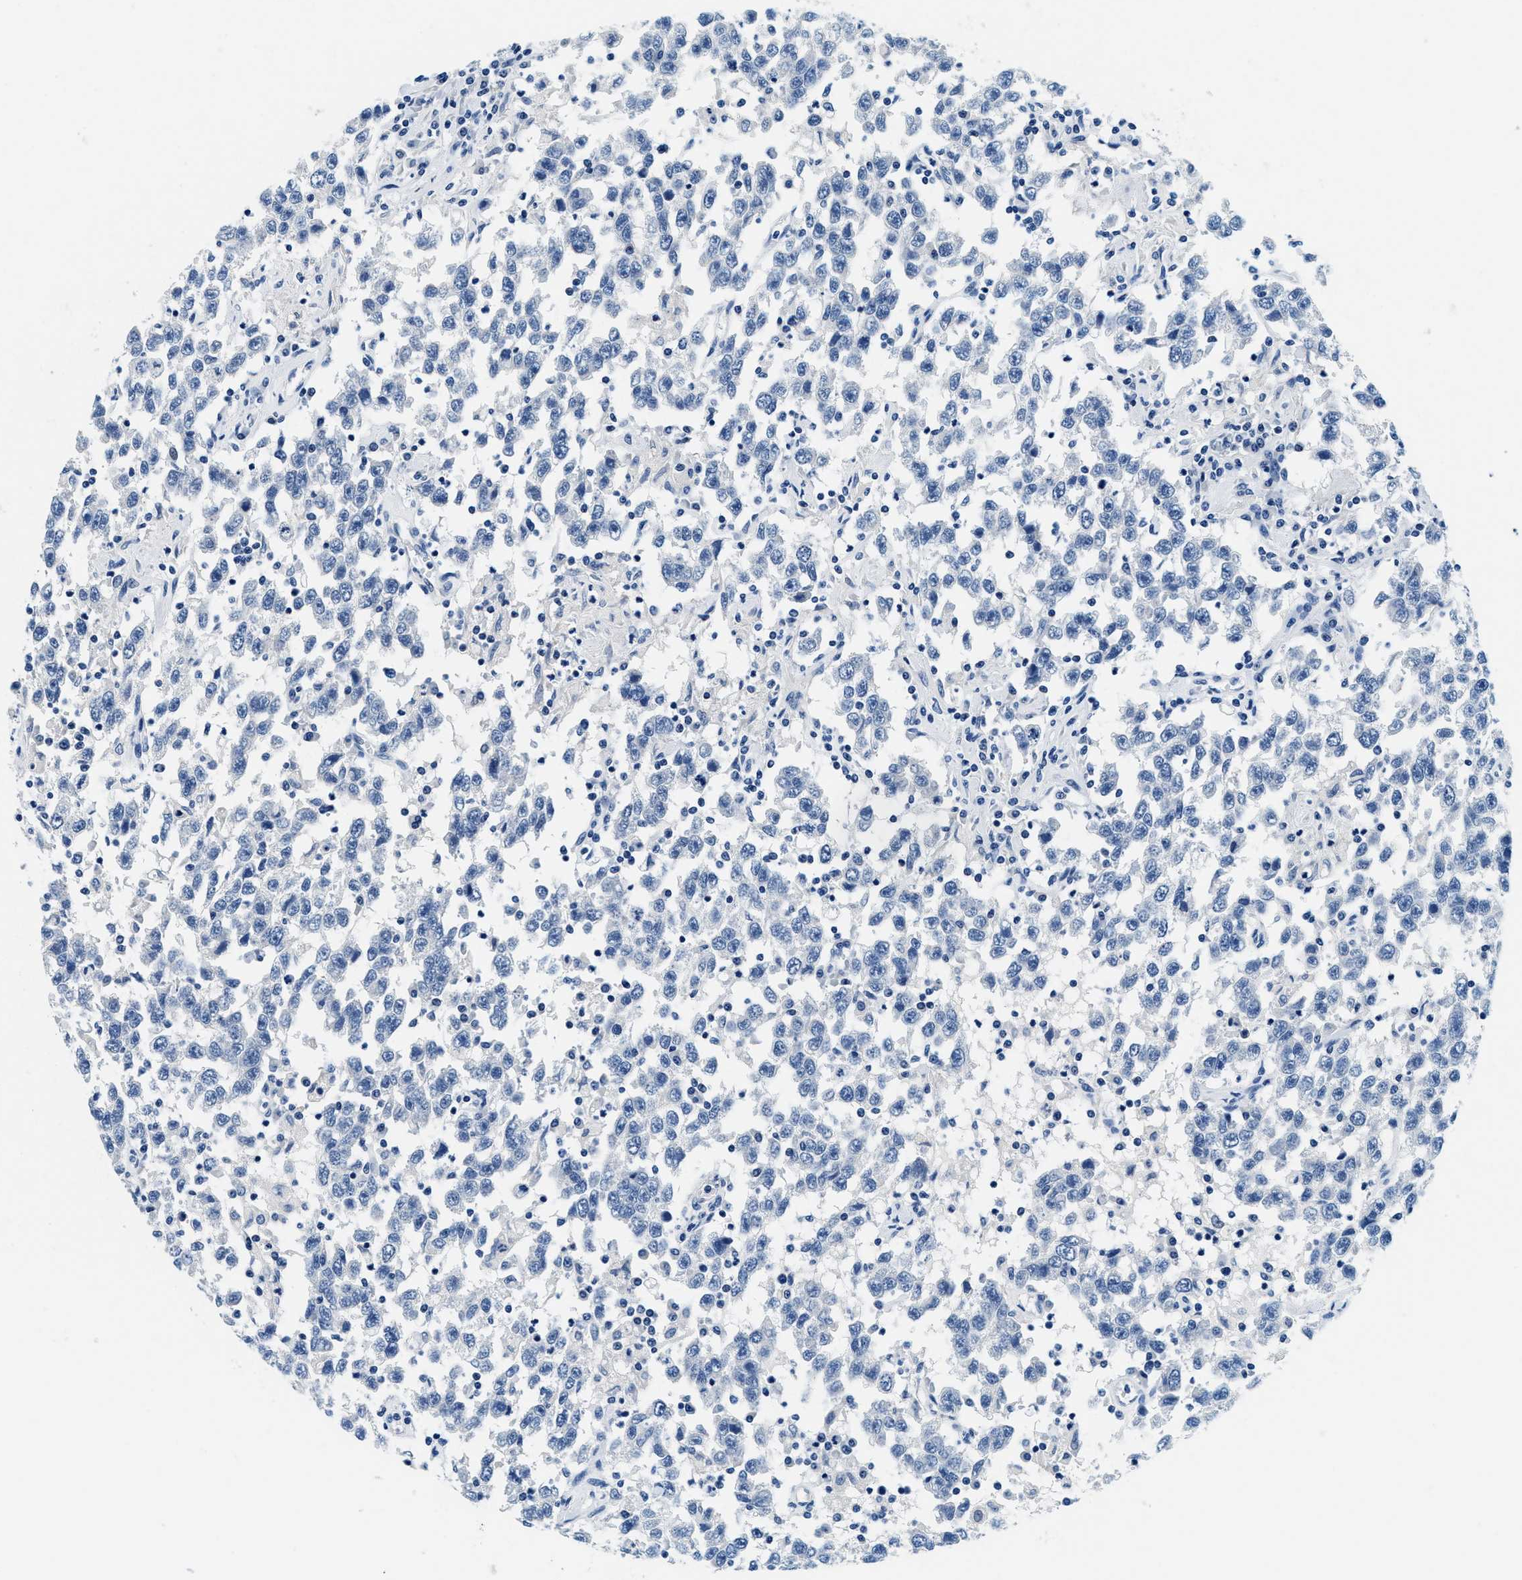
{"staining": {"intensity": "negative", "quantity": "none", "location": "none"}, "tissue": "testis cancer", "cell_type": "Tumor cells", "image_type": "cancer", "snomed": [{"axis": "morphology", "description": "Seminoma, NOS"}, {"axis": "topography", "description": "Testis"}], "caption": "Micrograph shows no protein staining in tumor cells of testis cancer (seminoma) tissue.", "gene": "GSTM3", "patient": {"sex": "male", "age": 41}}